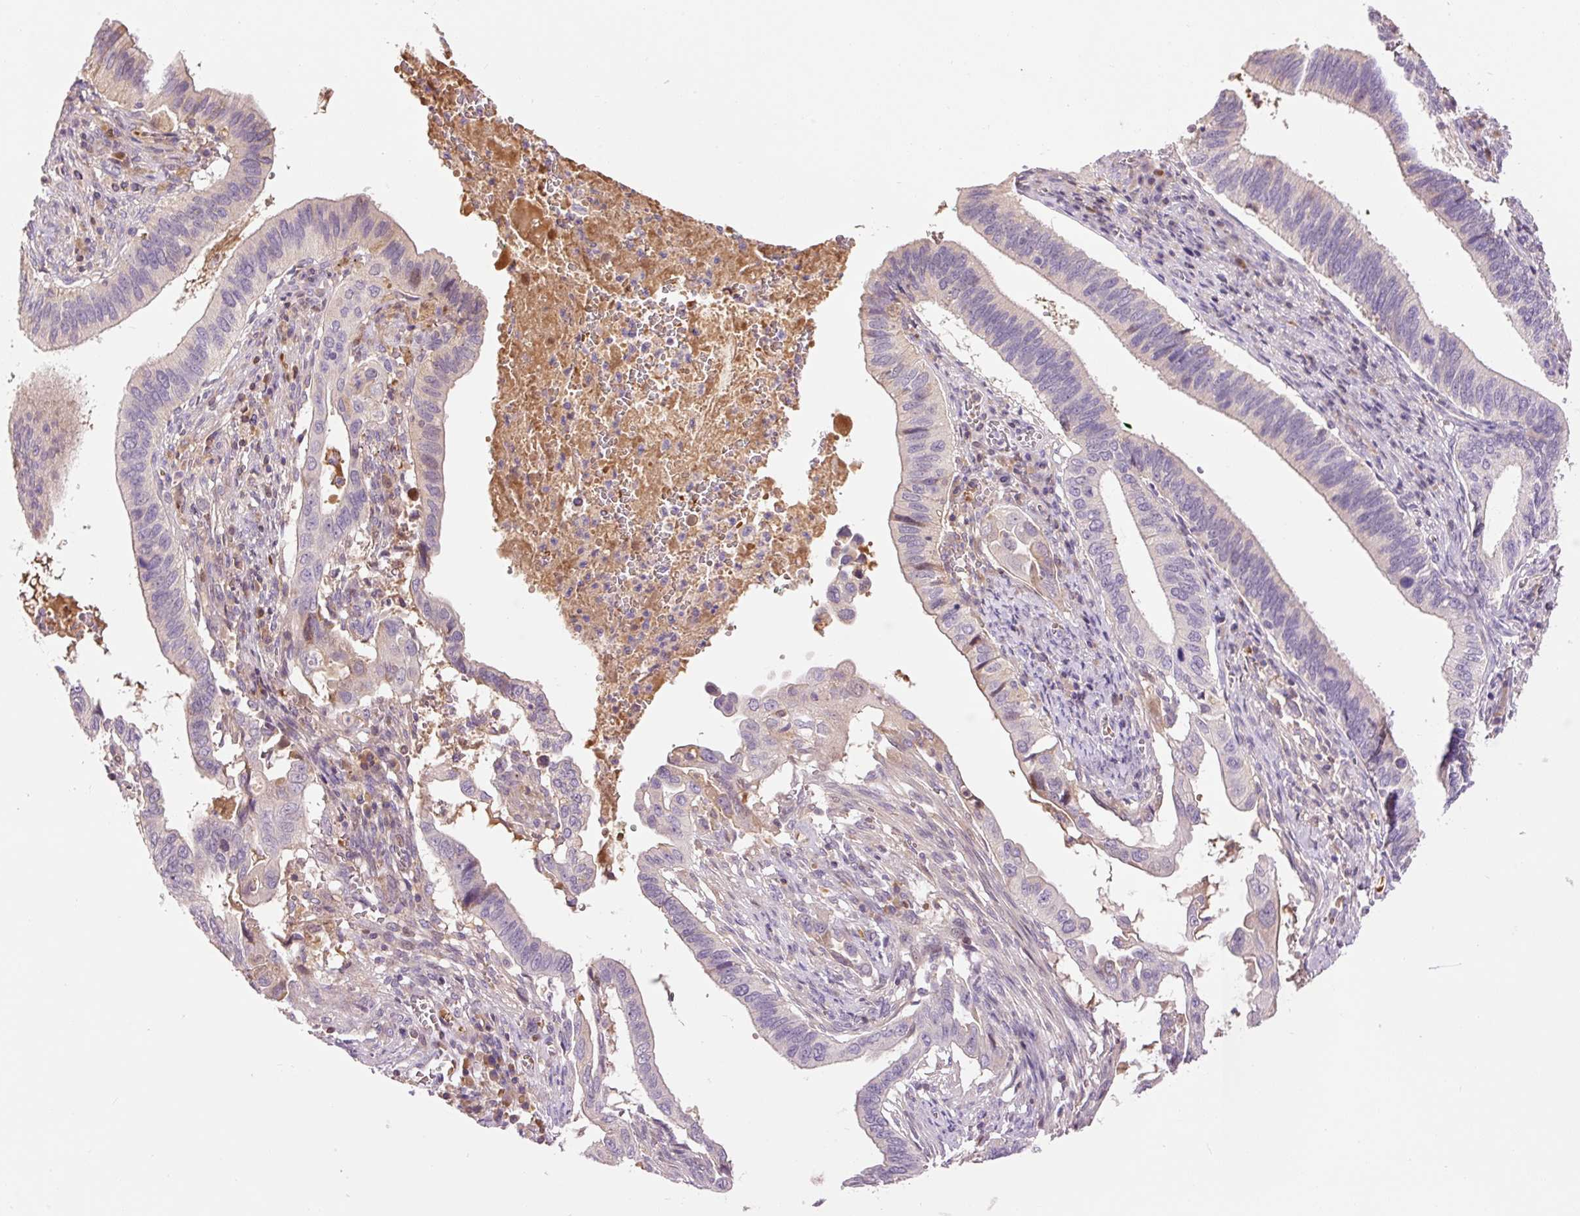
{"staining": {"intensity": "negative", "quantity": "none", "location": "none"}, "tissue": "cervical cancer", "cell_type": "Tumor cells", "image_type": "cancer", "snomed": [{"axis": "morphology", "description": "Adenocarcinoma, NOS"}, {"axis": "topography", "description": "Cervix"}], "caption": "There is no significant expression in tumor cells of cervical cancer (adenocarcinoma).", "gene": "CMTM8", "patient": {"sex": "female", "age": 42}}